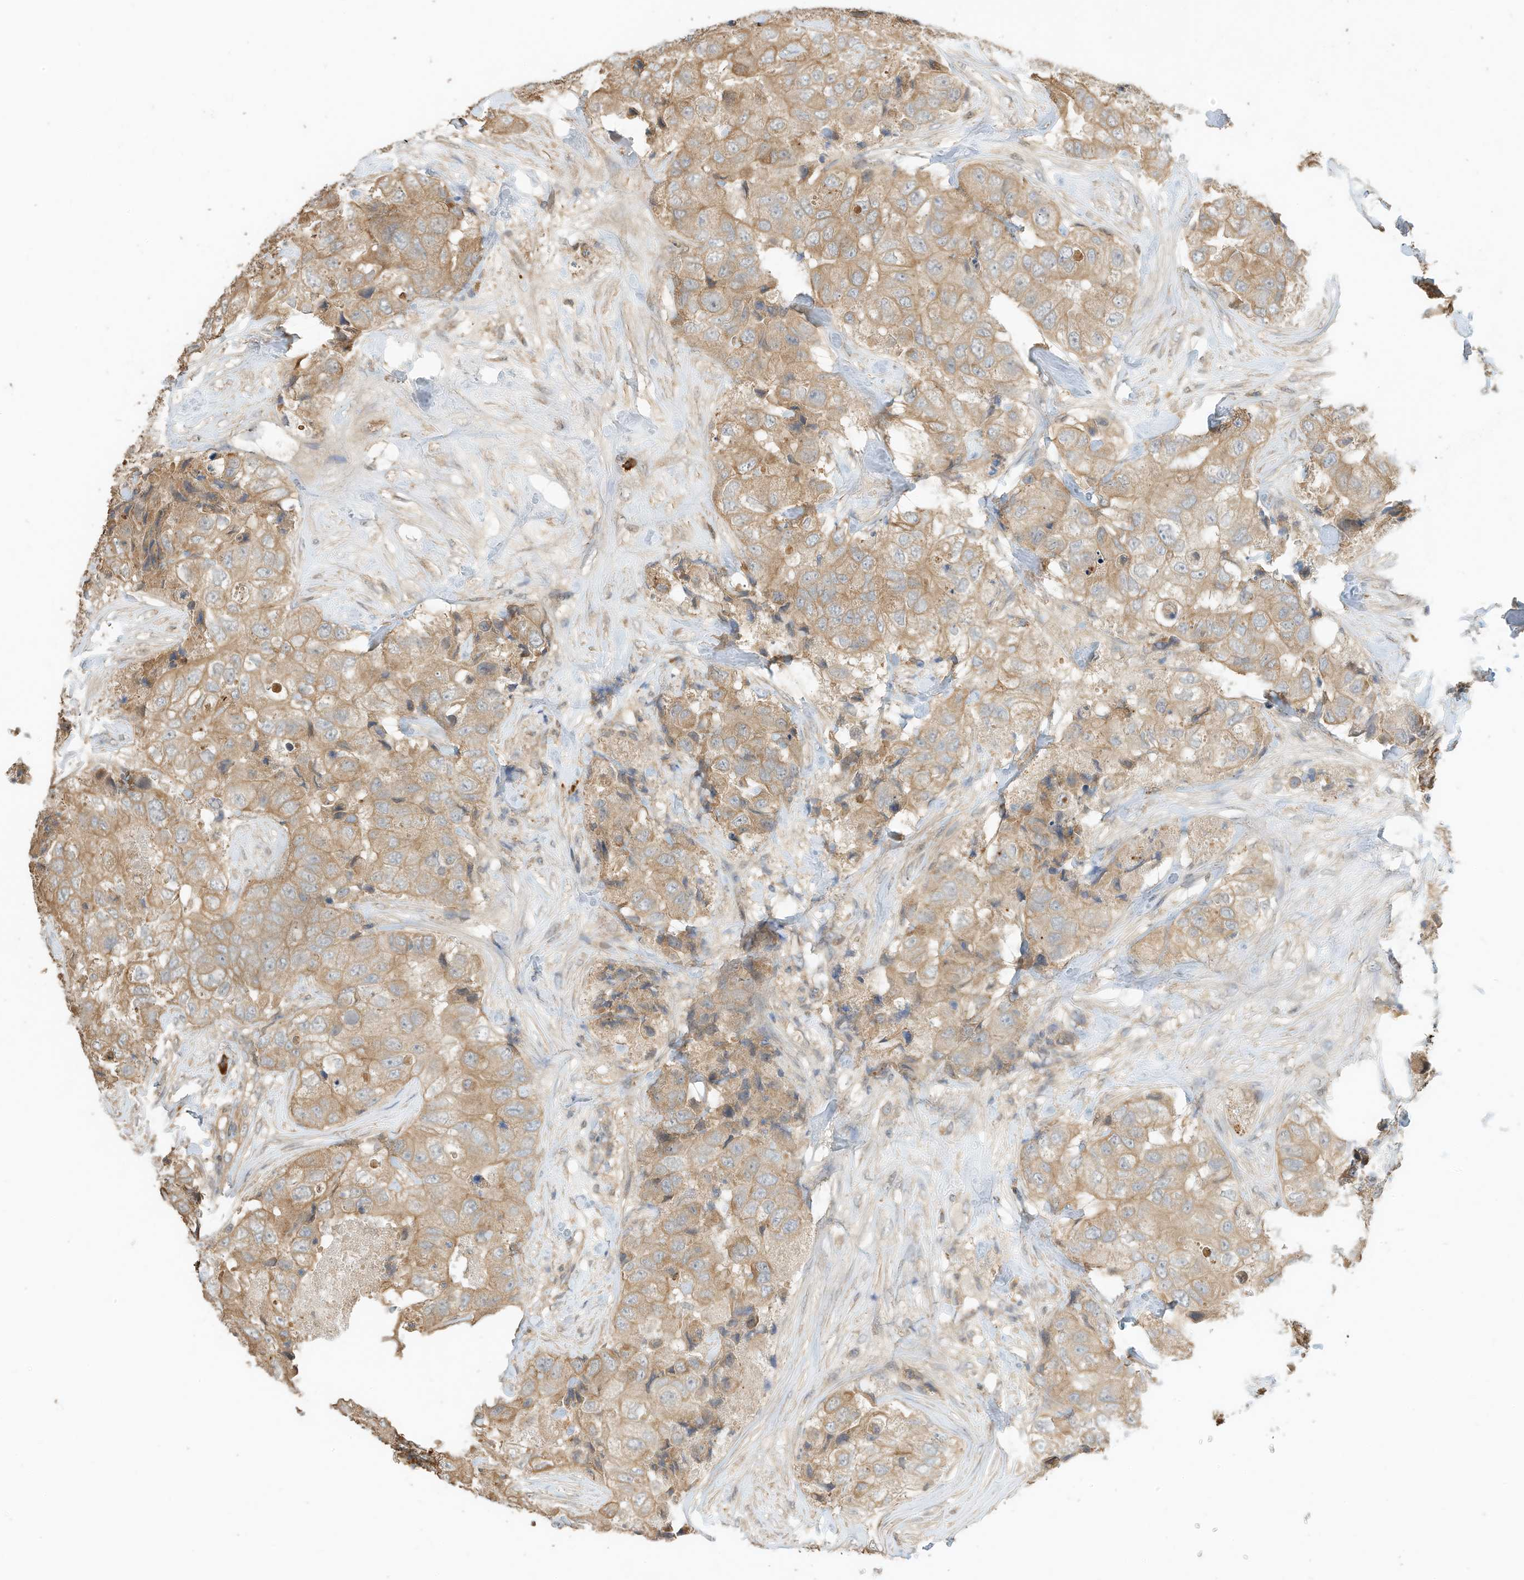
{"staining": {"intensity": "weak", "quantity": ">75%", "location": "cytoplasmic/membranous"}, "tissue": "breast cancer", "cell_type": "Tumor cells", "image_type": "cancer", "snomed": [{"axis": "morphology", "description": "Duct carcinoma"}, {"axis": "topography", "description": "Breast"}], "caption": "Breast cancer (invasive ductal carcinoma) was stained to show a protein in brown. There is low levels of weak cytoplasmic/membranous staining in approximately >75% of tumor cells.", "gene": "OFD1", "patient": {"sex": "female", "age": 62}}